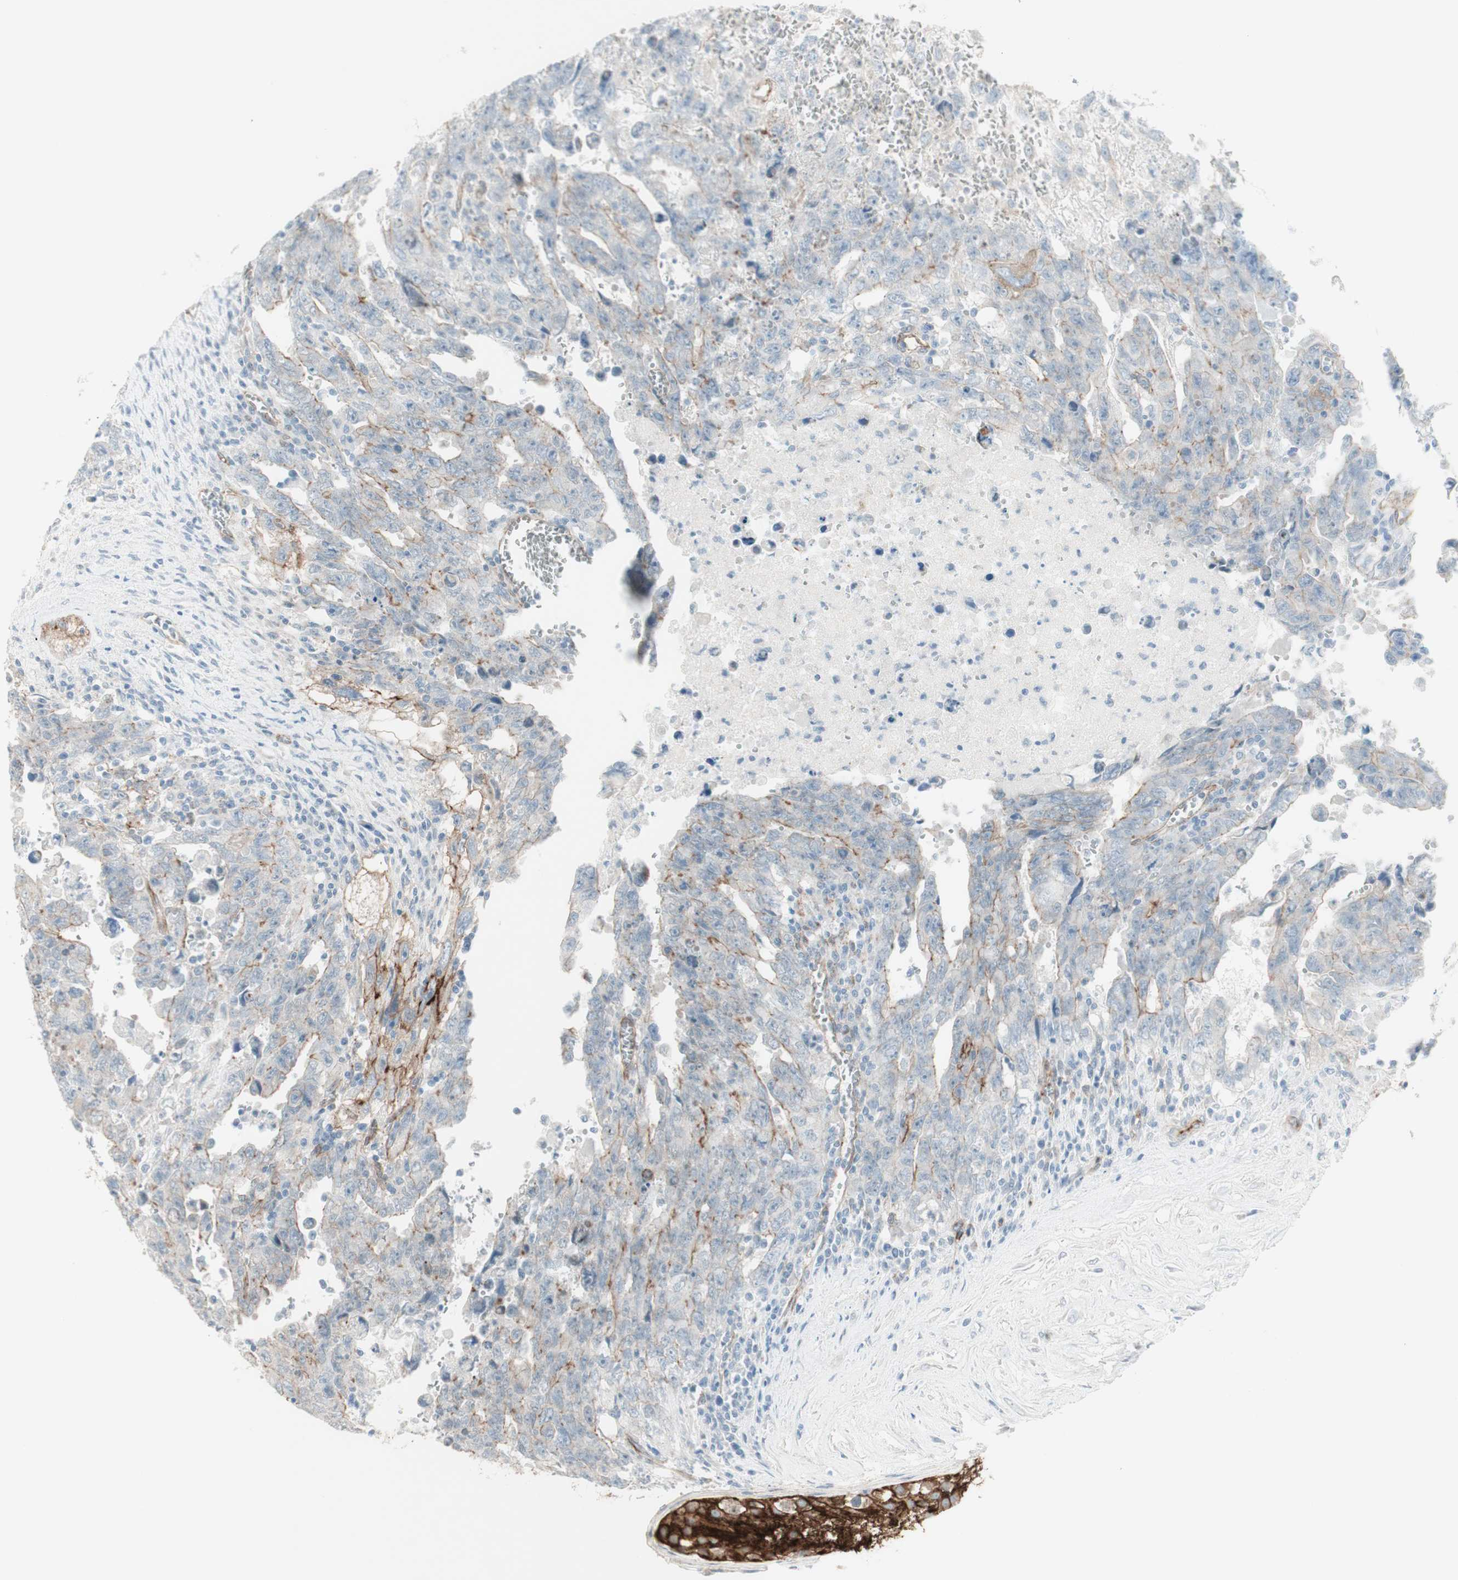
{"staining": {"intensity": "moderate", "quantity": "<25%", "location": "cytoplasmic/membranous"}, "tissue": "testis cancer", "cell_type": "Tumor cells", "image_type": "cancer", "snomed": [{"axis": "morphology", "description": "Carcinoma, Embryonal, NOS"}, {"axis": "topography", "description": "Testis"}], "caption": "Human embryonal carcinoma (testis) stained with a protein marker demonstrates moderate staining in tumor cells.", "gene": "MYO6", "patient": {"sex": "male", "age": 28}}